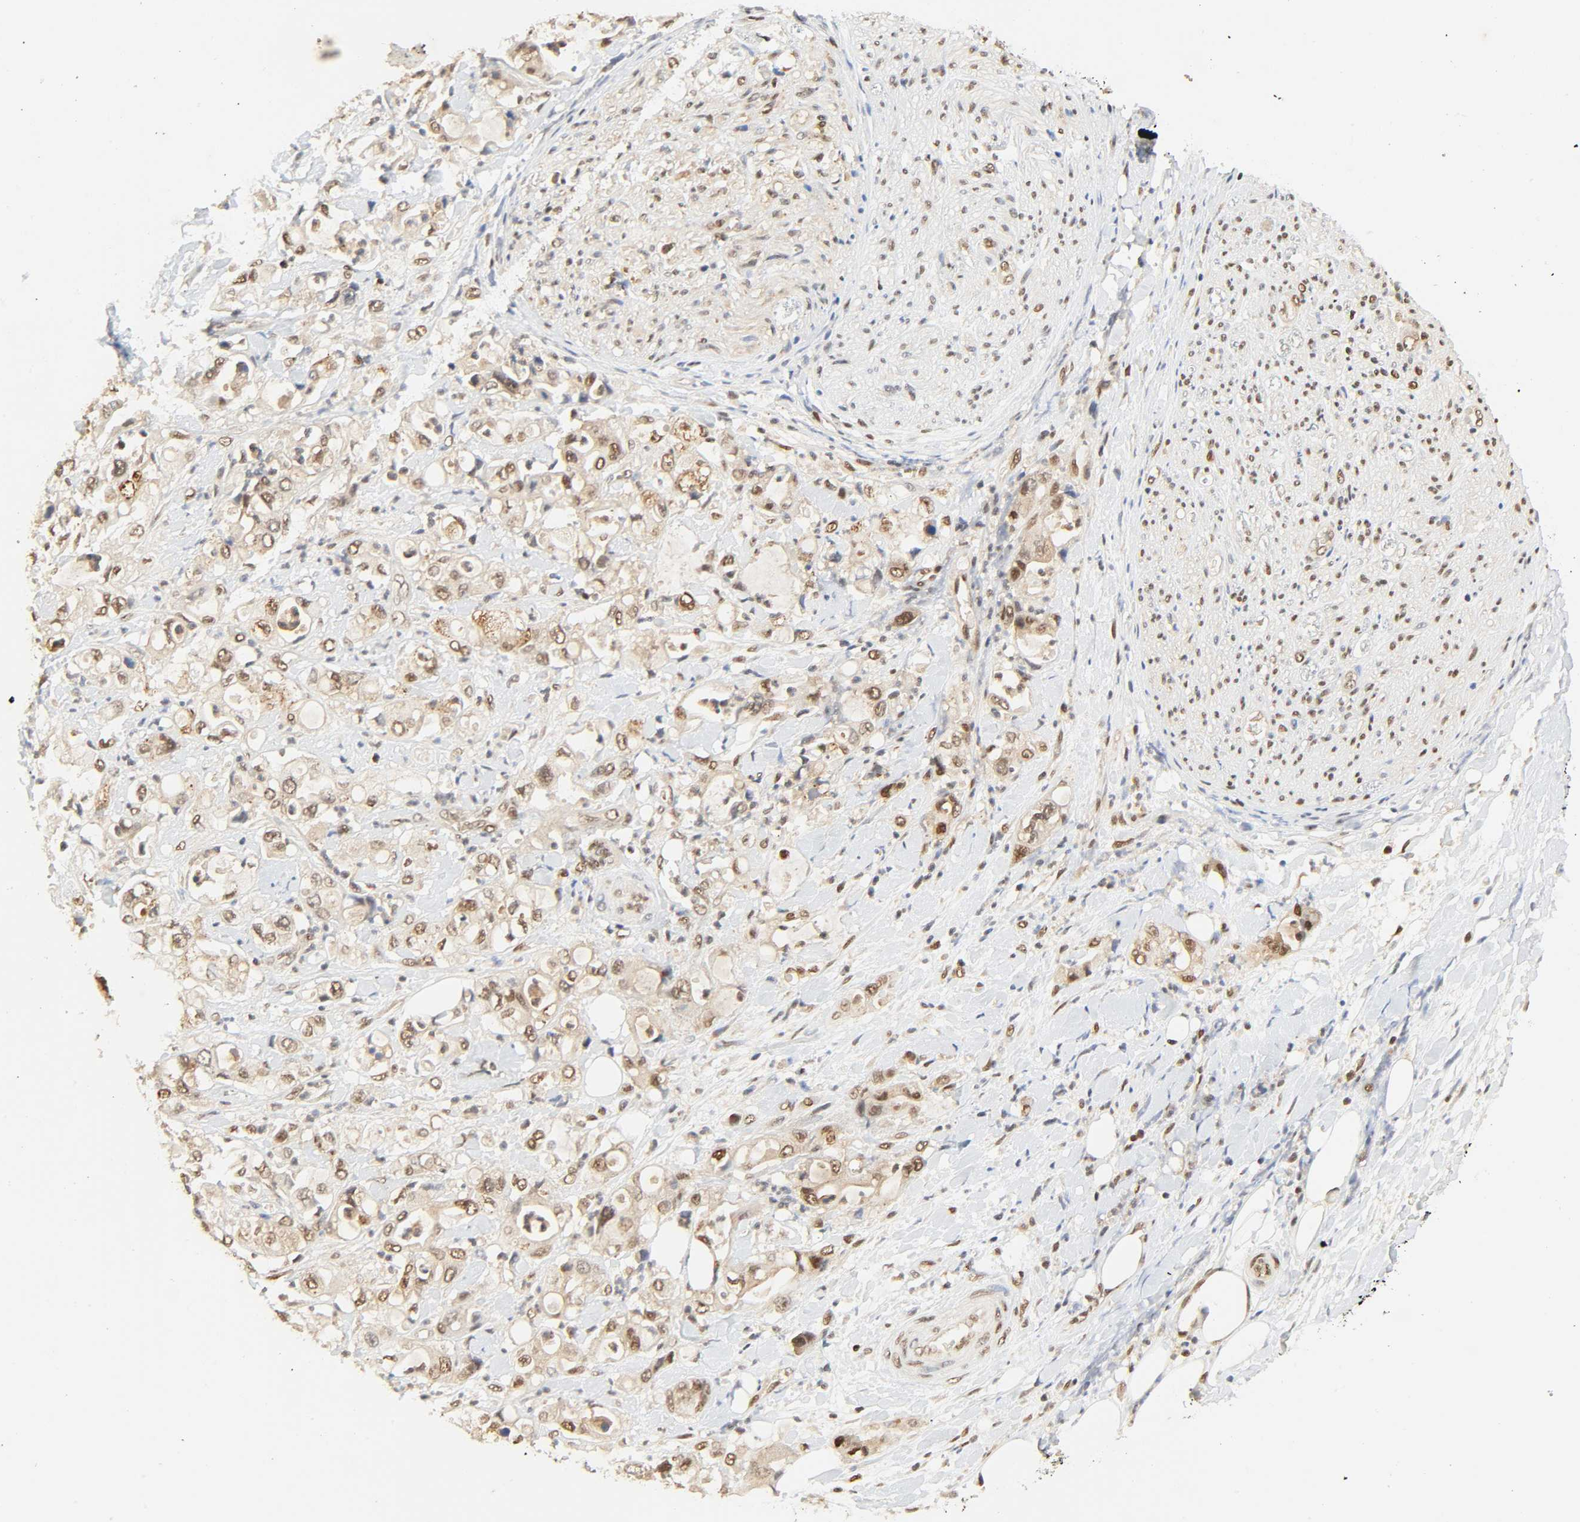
{"staining": {"intensity": "moderate", "quantity": "25%-75%", "location": "nuclear"}, "tissue": "pancreatic cancer", "cell_type": "Tumor cells", "image_type": "cancer", "snomed": [{"axis": "morphology", "description": "Adenocarcinoma, NOS"}, {"axis": "topography", "description": "Pancreas"}], "caption": "This histopathology image reveals immunohistochemistry staining of human pancreatic cancer, with medium moderate nuclear staining in about 25%-75% of tumor cells.", "gene": "UBC", "patient": {"sex": "male", "age": 70}}